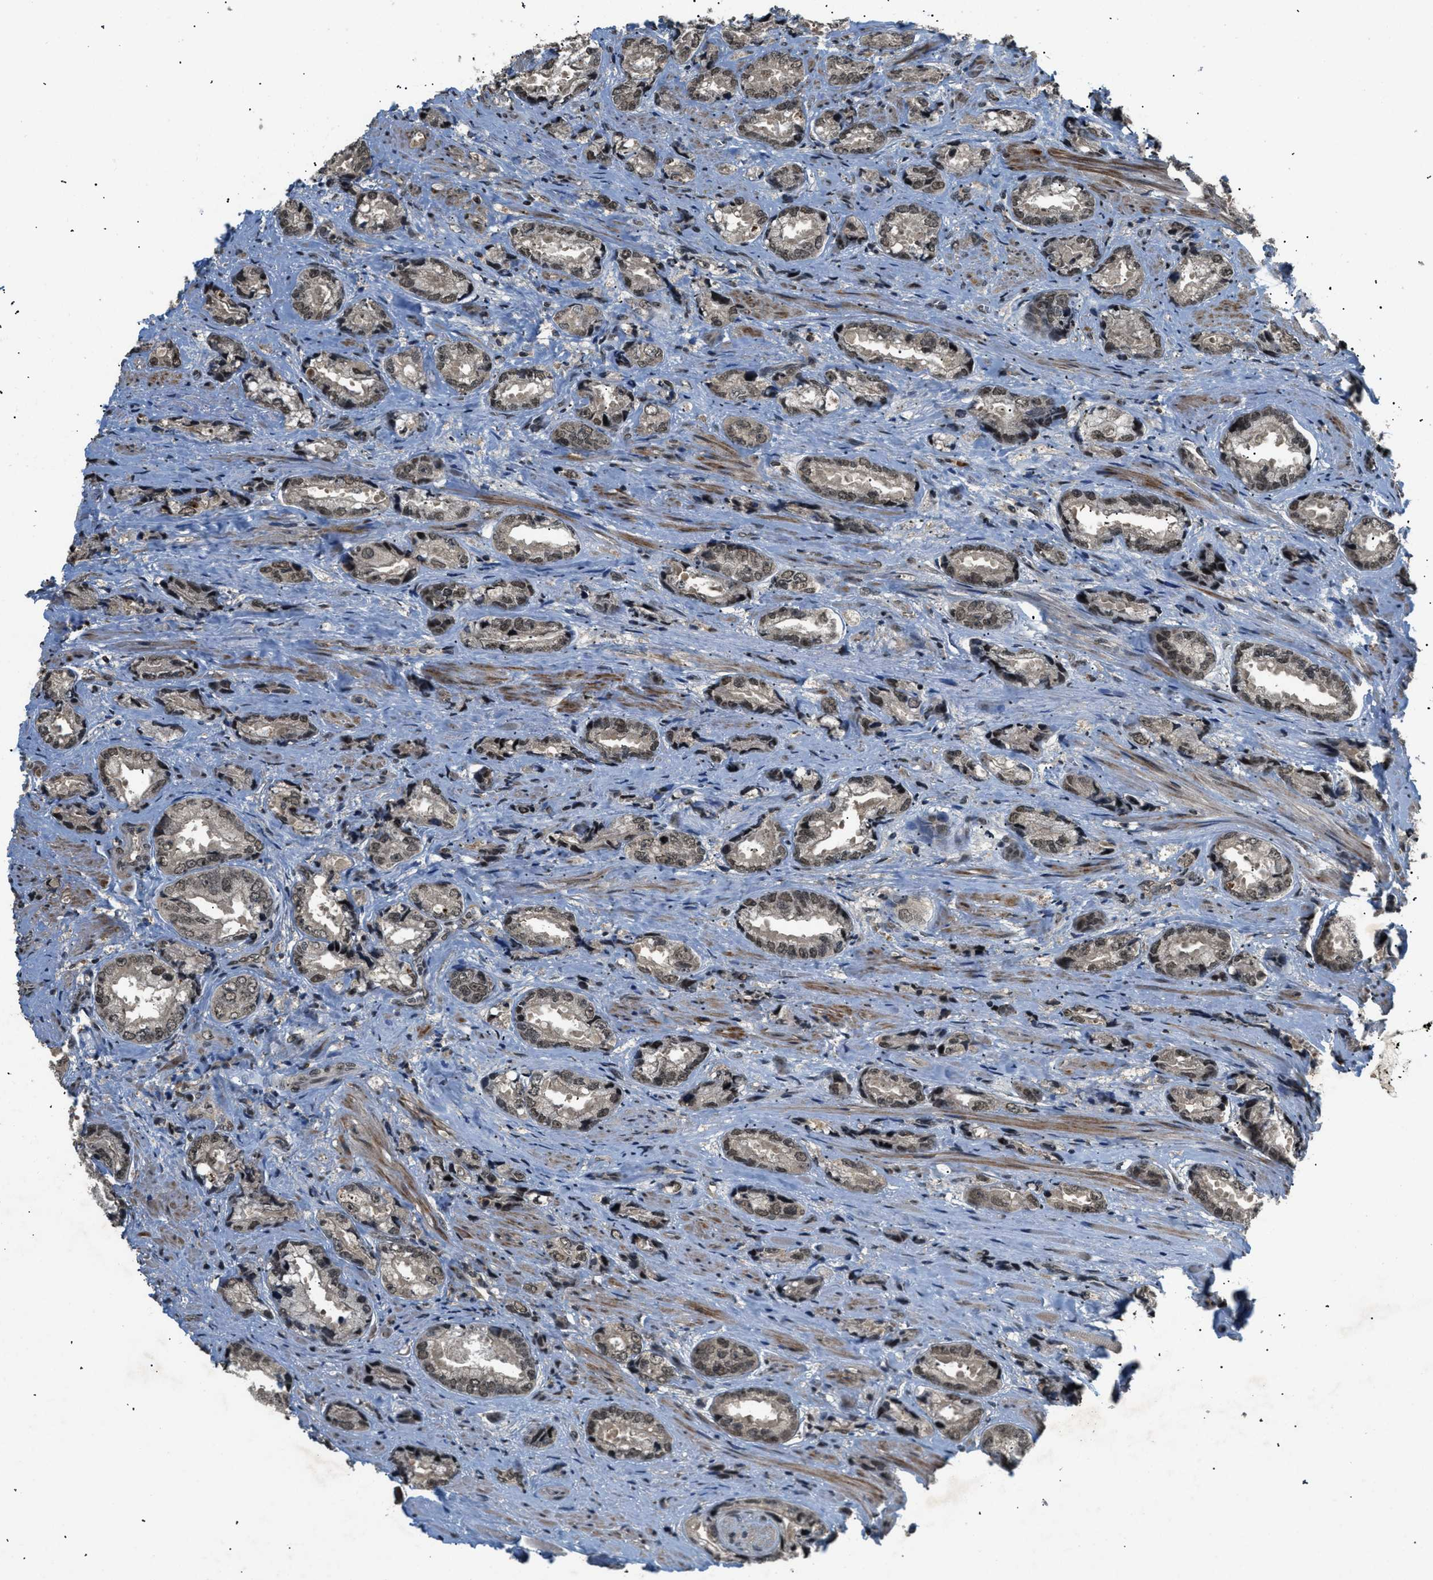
{"staining": {"intensity": "weak", "quantity": ">75%", "location": "nuclear"}, "tissue": "prostate cancer", "cell_type": "Tumor cells", "image_type": "cancer", "snomed": [{"axis": "morphology", "description": "Adenocarcinoma, High grade"}, {"axis": "topography", "description": "Prostate"}], "caption": "High-grade adenocarcinoma (prostate) stained with IHC demonstrates weak nuclear positivity in approximately >75% of tumor cells. (Brightfield microscopy of DAB IHC at high magnification).", "gene": "RBM5", "patient": {"sex": "male", "age": 61}}